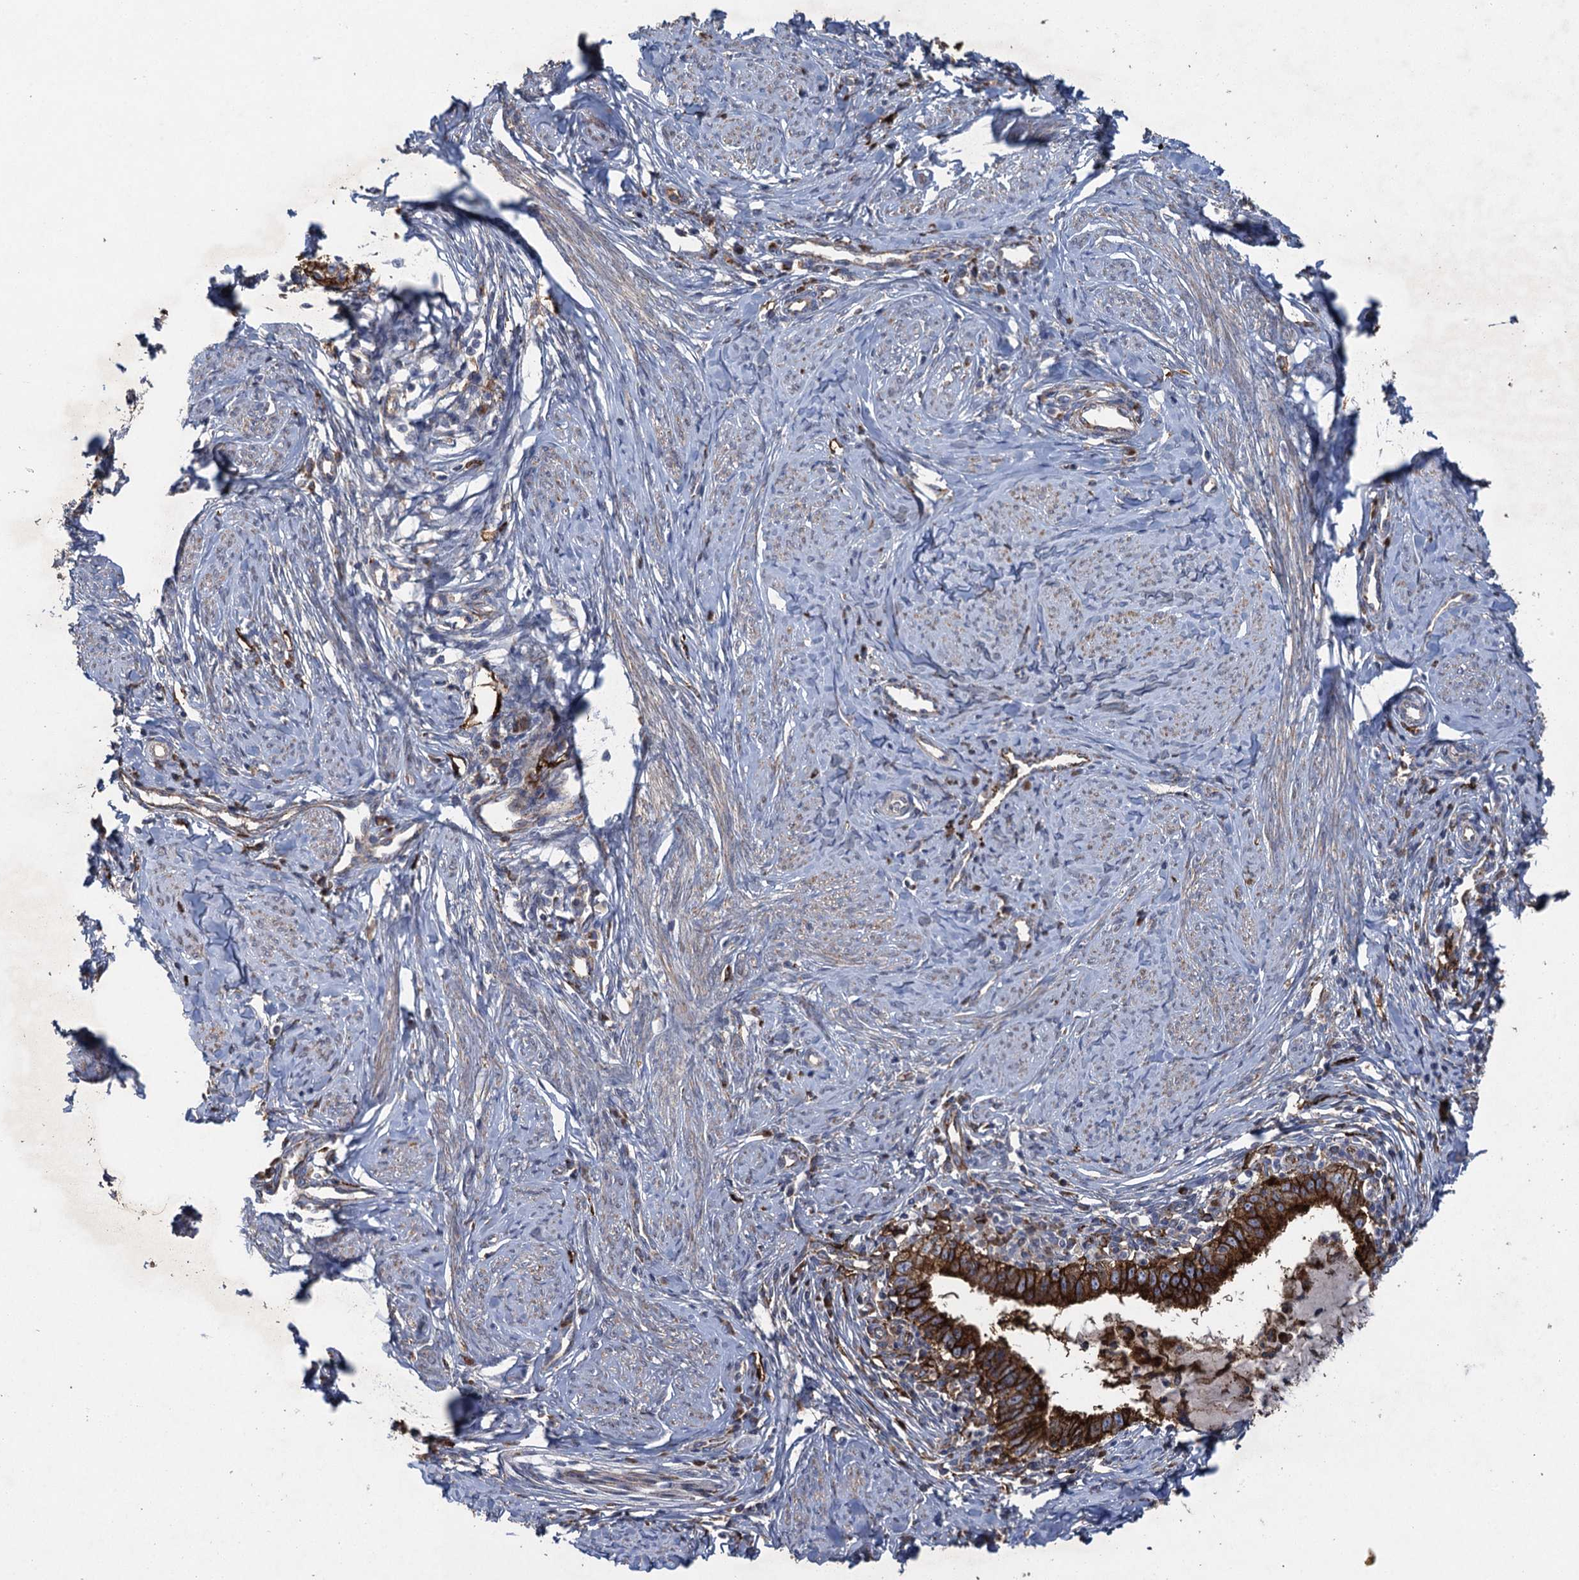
{"staining": {"intensity": "strong", "quantity": ">75%", "location": "cytoplasmic/membranous"}, "tissue": "cervical cancer", "cell_type": "Tumor cells", "image_type": "cancer", "snomed": [{"axis": "morphology", "description": "Adenocarcinoma, NOS"}, {"axis": "topography", "description": "Cervix"}], "caption": "DAB (3,3'-diaminobenzidine) immunohistochemical staining of human adenocarcinoma (cervical) exhibits strong cytoplasmic/membranous protein staining in about >75% of tumor cells.", "gene": "TXNDC11", "patient": {"sex": "female", "age": 36}}